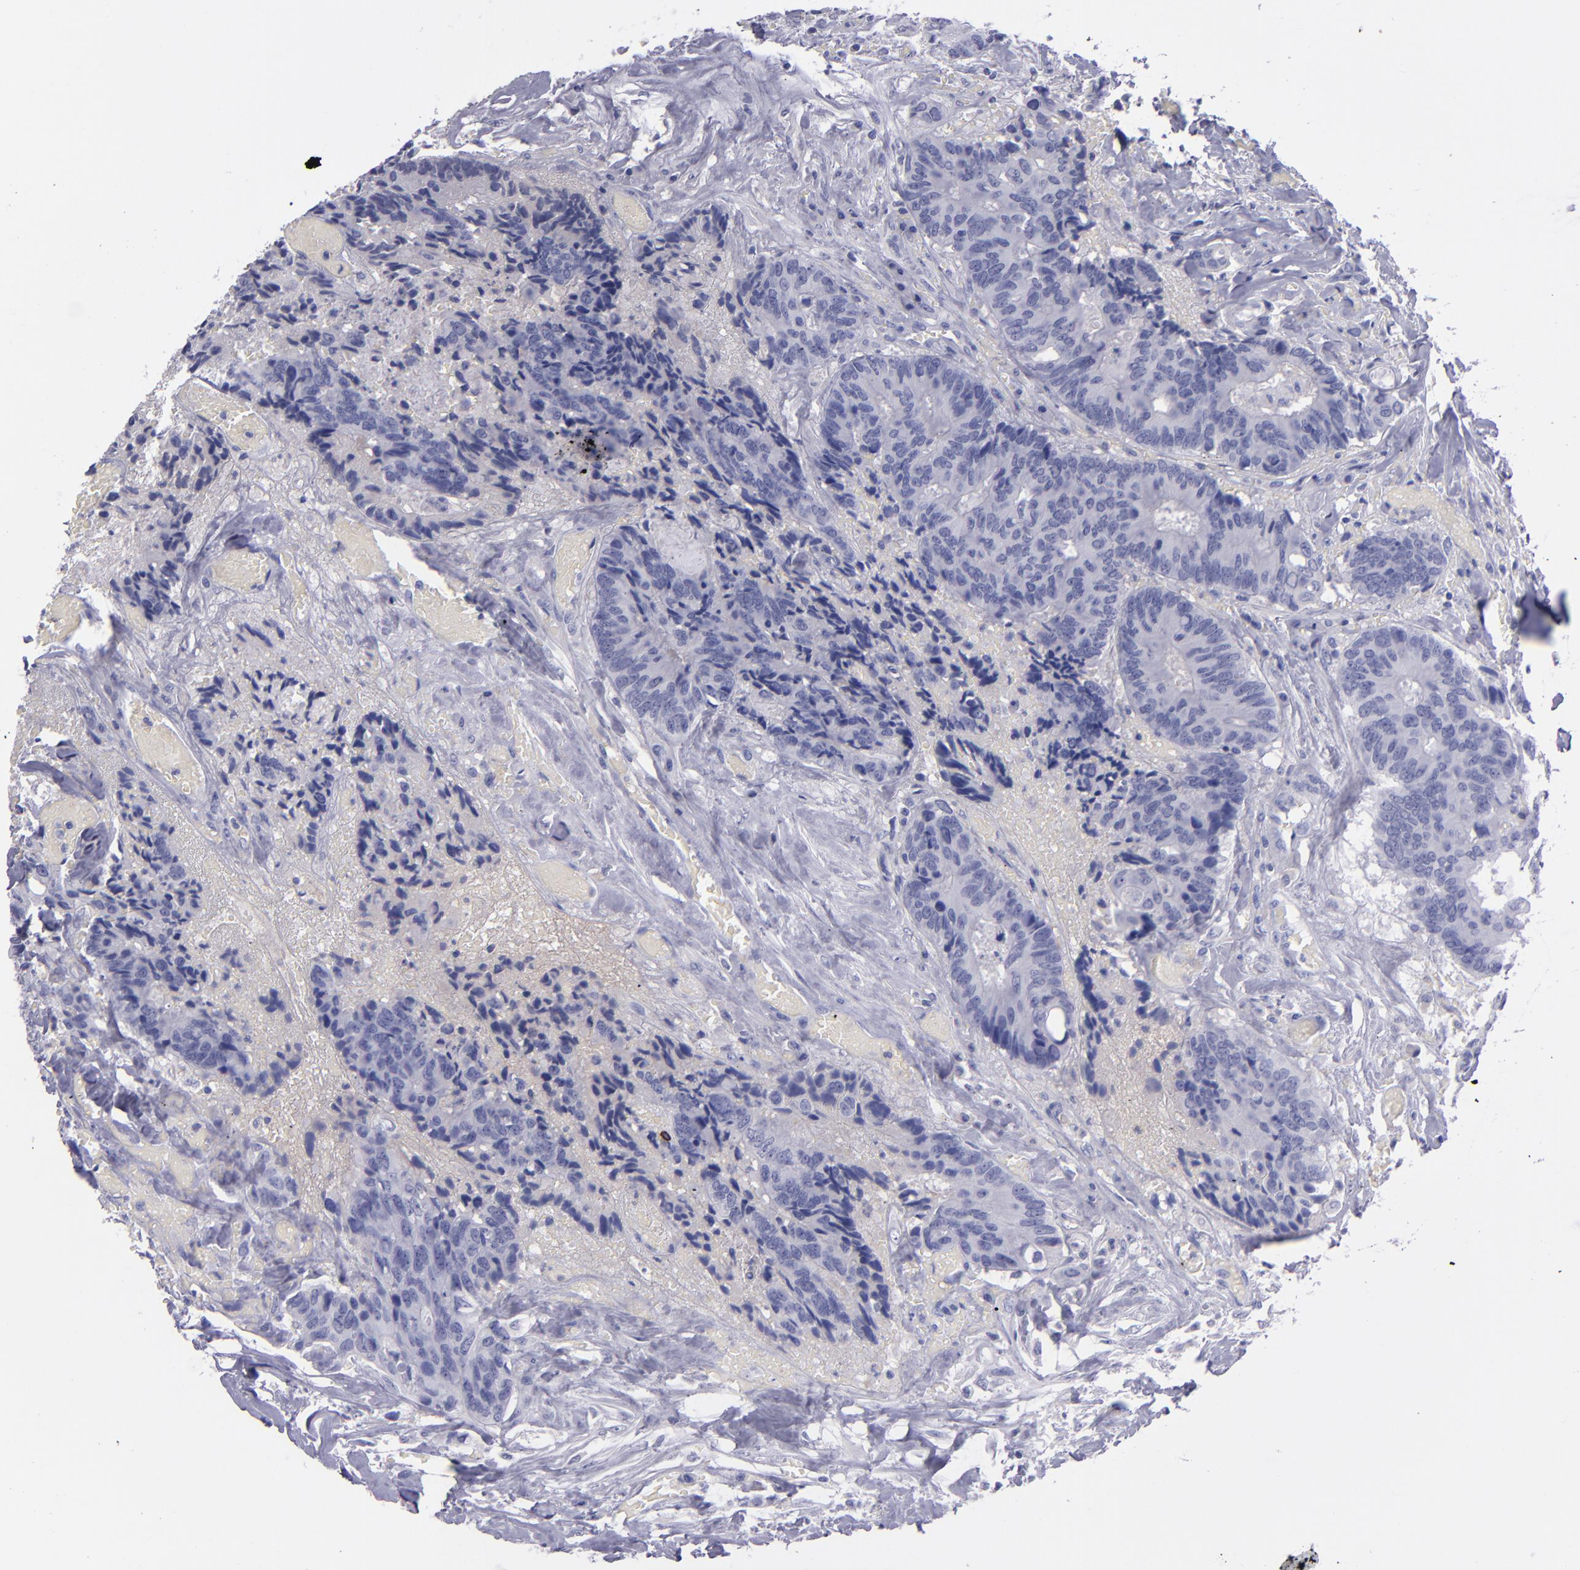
{"staining": {"intensity": "negative", "quantity": "none", "location": "none"}, "tissue": "colorectal cancer", "cell_type": "Tumor cells", "image_type": "cancer", "snomed": [{"axis": "morphology", "description": "Adenocarcinoma, NOS"}, {"axis": "topography", "description": "Rectum"}], "caption": "Tumor cells show no significant protein staining in adenocarcinoma (colorectal).", "gene": "CD37", "patient": {"sex": "male", "age": 55}}